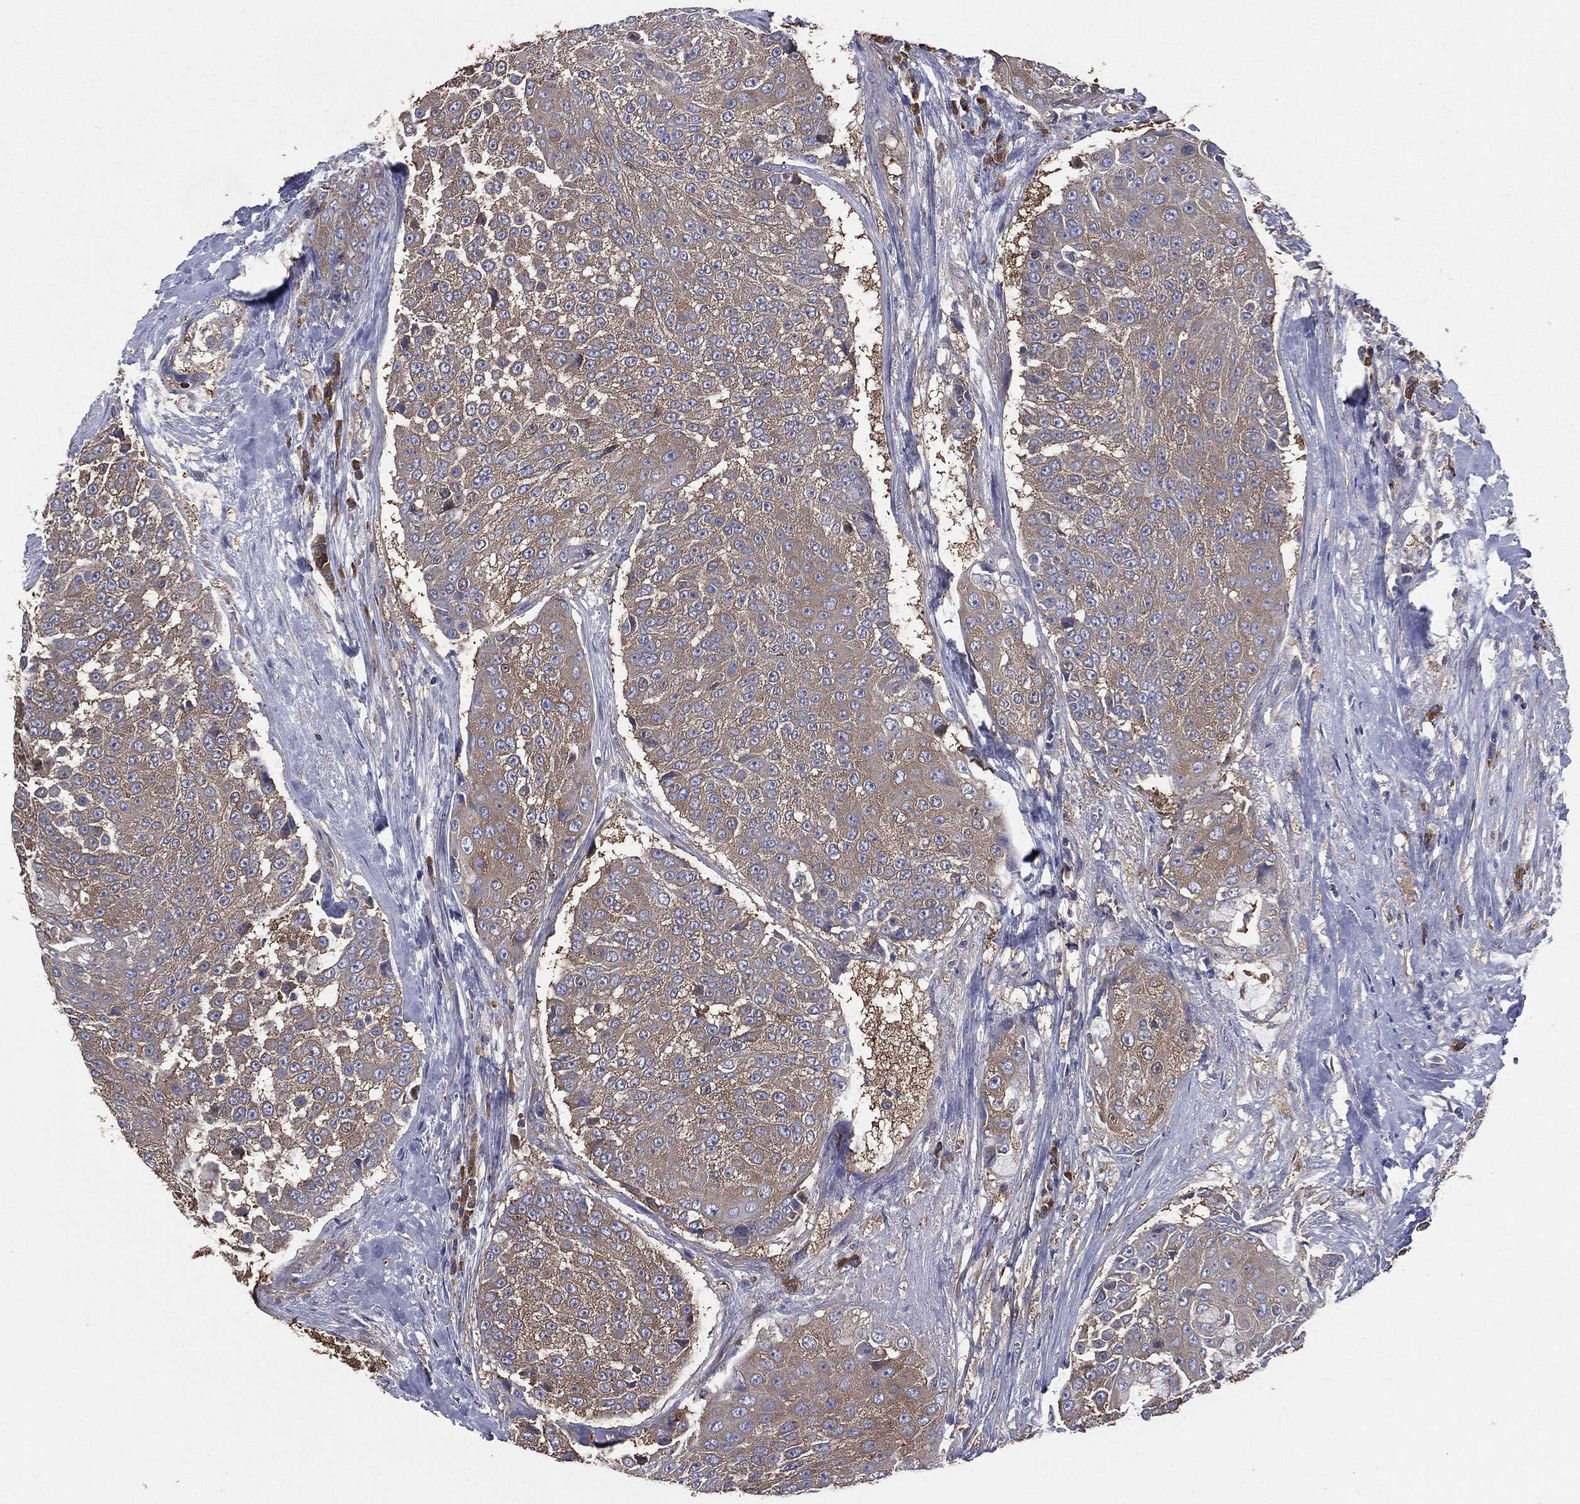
{"staining": {"intensity": "moderate", "quantity": "25%-75%", "location": "cytoplasmic/membranous"}, "tissue": "urothelial cancer", "cell_type": "Tumor cells", "image_type": "cancer", "snomed": [{"axis": "morphology", "description": "Urothelial carcinoma, High grade"}, {"axis": "topography", "description": "Urinary bladder"}], "caption": "A histopathology image of human urothelial carcinoma (high-grade) stained for a protein displays moderate cytoplasmic/membranous brown staining in tumor cells.", "gene": "SARS1", "patient": {"sex": "female", "age": 63}}